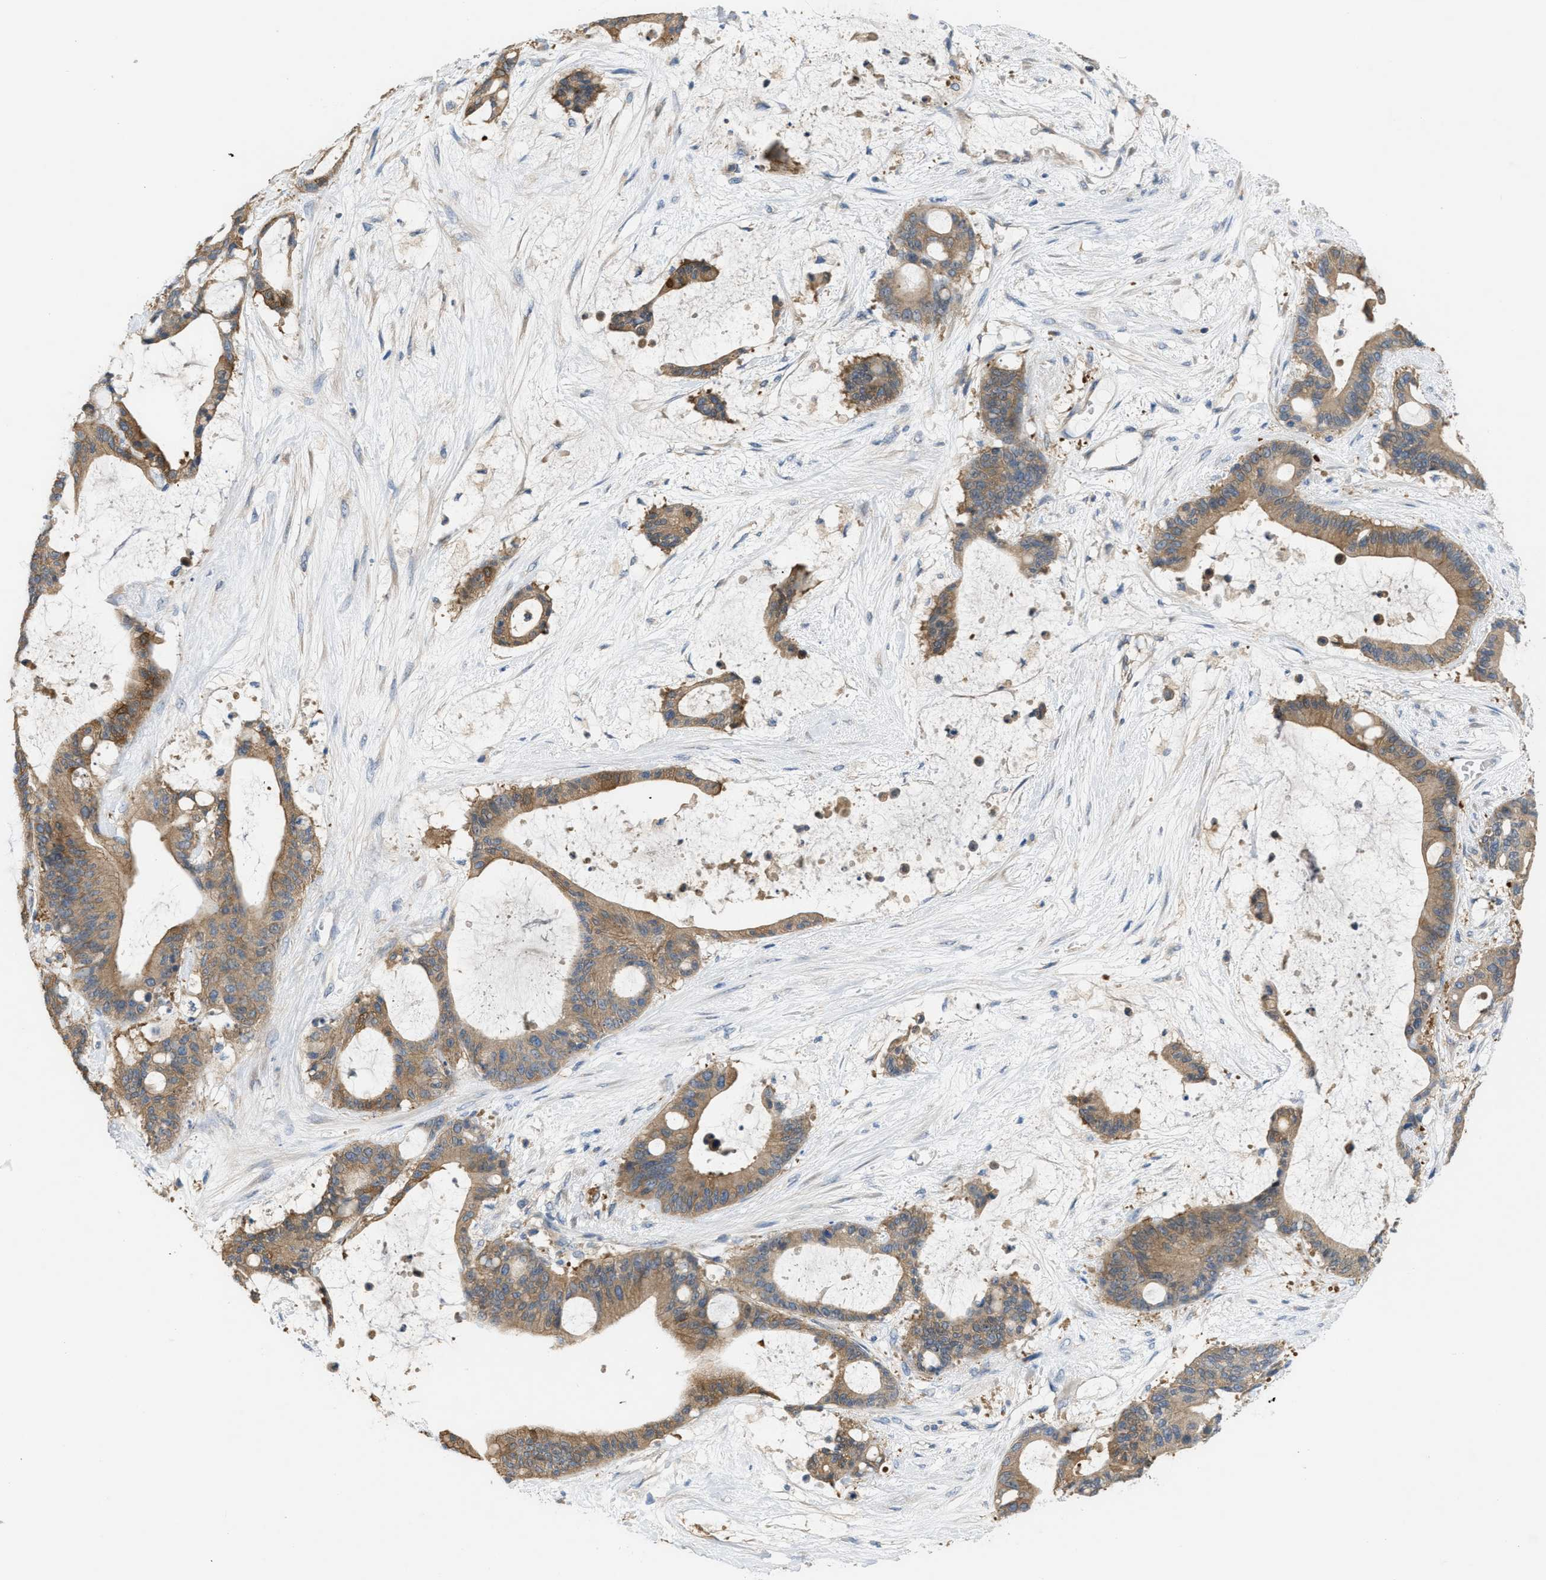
{"staining": {"intensity": "moderate", "quantity": ">75%", "location": "cytoplasmic/membranous"}, "tissue": "liver cancer", "cell_type": "Tumor cells", "image_type": "cancer", "snomed": [{"axis": "morphology", "description": "Cholangiocarcinoma"}, {"axis": "topography", "description": "Liver"}], "caption": "Immunohistochemical staining of liver cancer displays medium levels of moderate cytoplasmic/membranous protein positivity in approximately >75% of tumor cells.", "gene": "UBA5", "patient": {"sex": "female", "age": 73}}